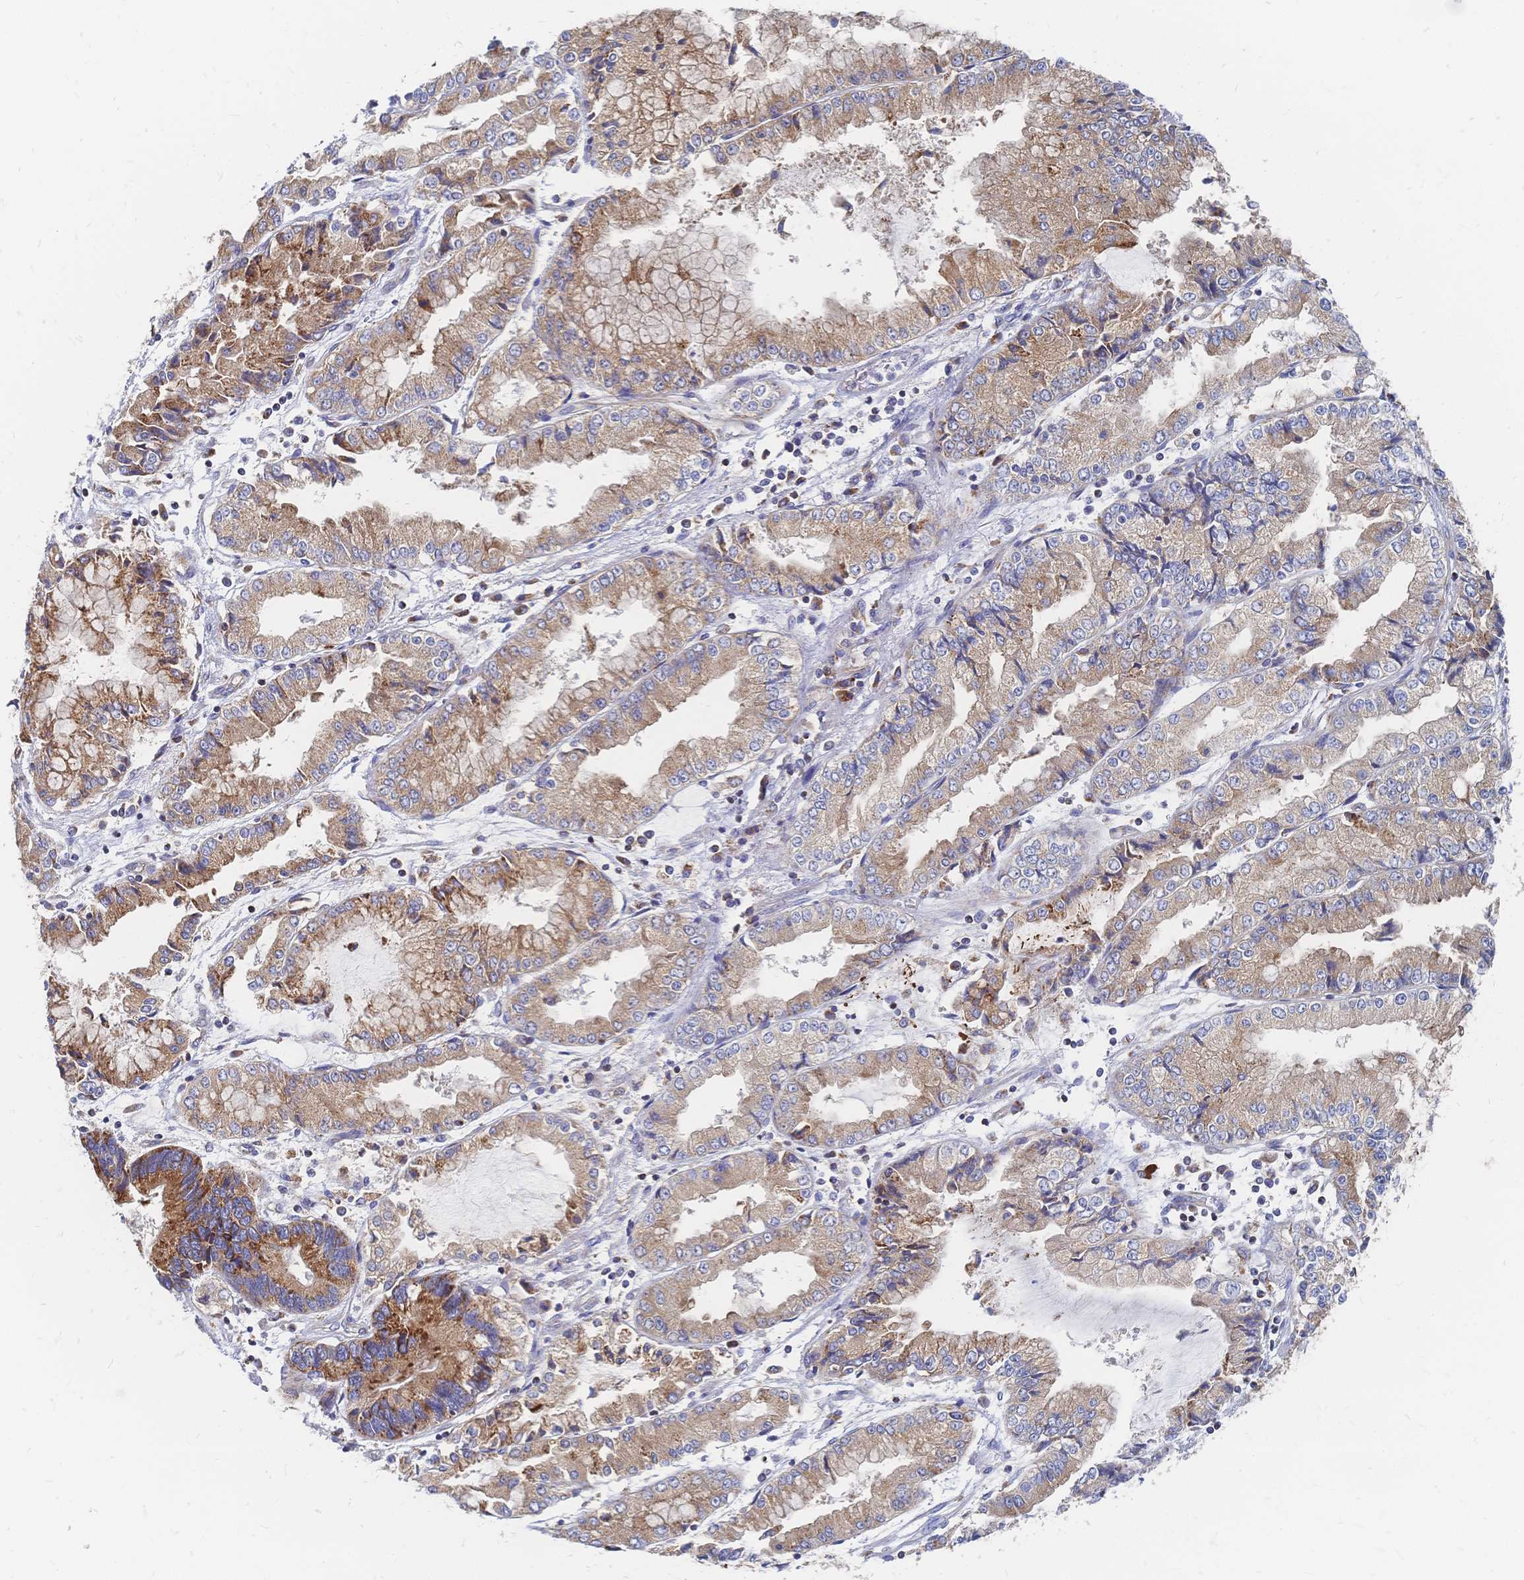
{"staining": {"intensity": "moderate", "quantity": ">75%", "location": "cytoplasmic/membranous"}, "tissue": "stomach cancer", "cell_type": "Tumor cells", "image_type": "cancer", "snomed": [{"axis": "morphology", "description": "Adenocarcinoma, NOS"}, {"axis": "topography", "description": "Stomach, upper"}], "caption": "Human adenocarcinoma (stomach) stained with a brown dye exhibits moderate cytoplasmic/membranous positive positivity in approximately >75% of tumor cells.", "gene": "SORBS1", "patient": {"sex": "female", "age": 74}}